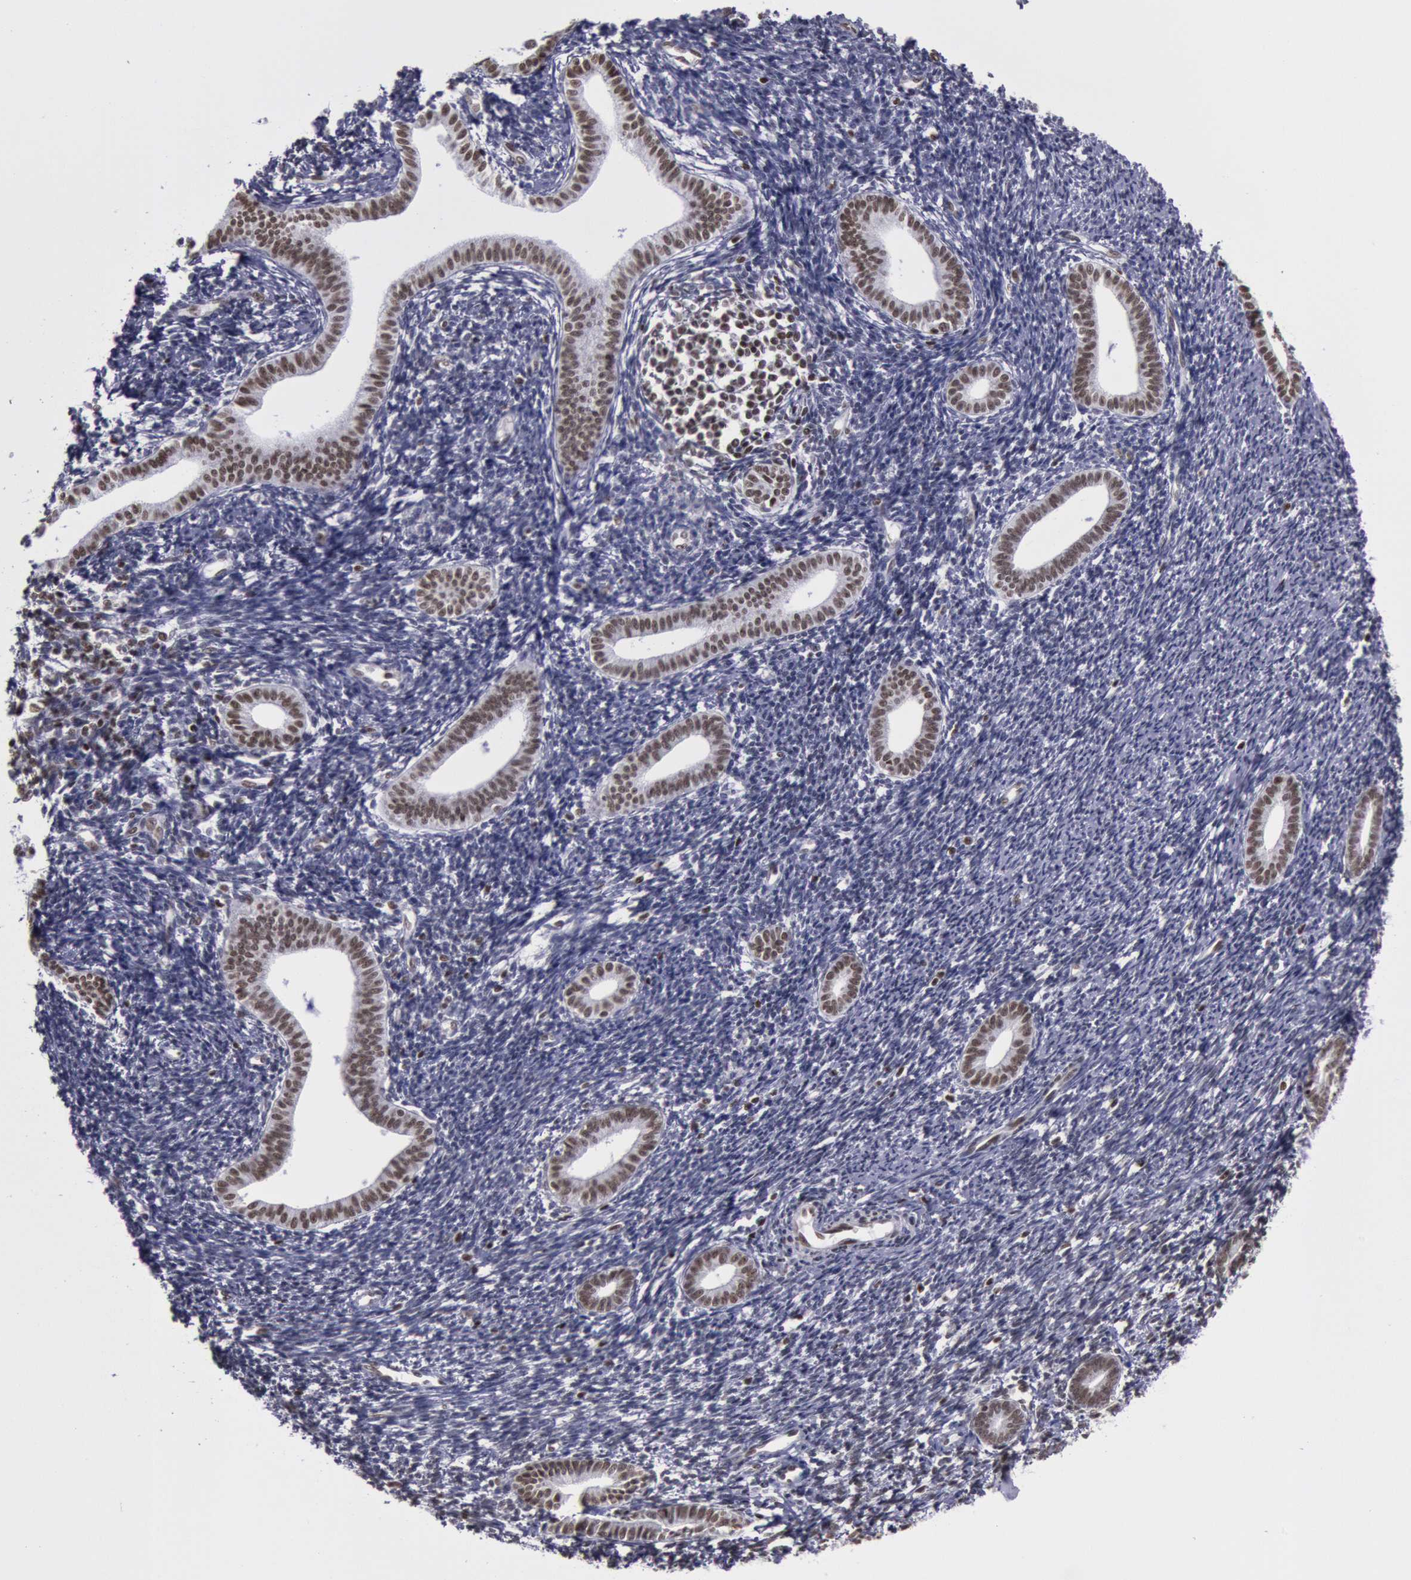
{"staining": {"intensity": "negative", "quantity": "none", "location": "none"}, "tissue": "endometrium", "cell_type": "Cells in endometrial stroma", "image_type": "normal", "snomed": [{"axis": "morphology", "description": "Normal tissue, NOS"}, {"axis": "topography", "description": "Endometrium"}], "caption": "An image of endometrium stained for a protein shows no brown staining in cells in endometrial stroma.", "gene": "NKAP", "patient": {"sex": "female", "age": 52}}